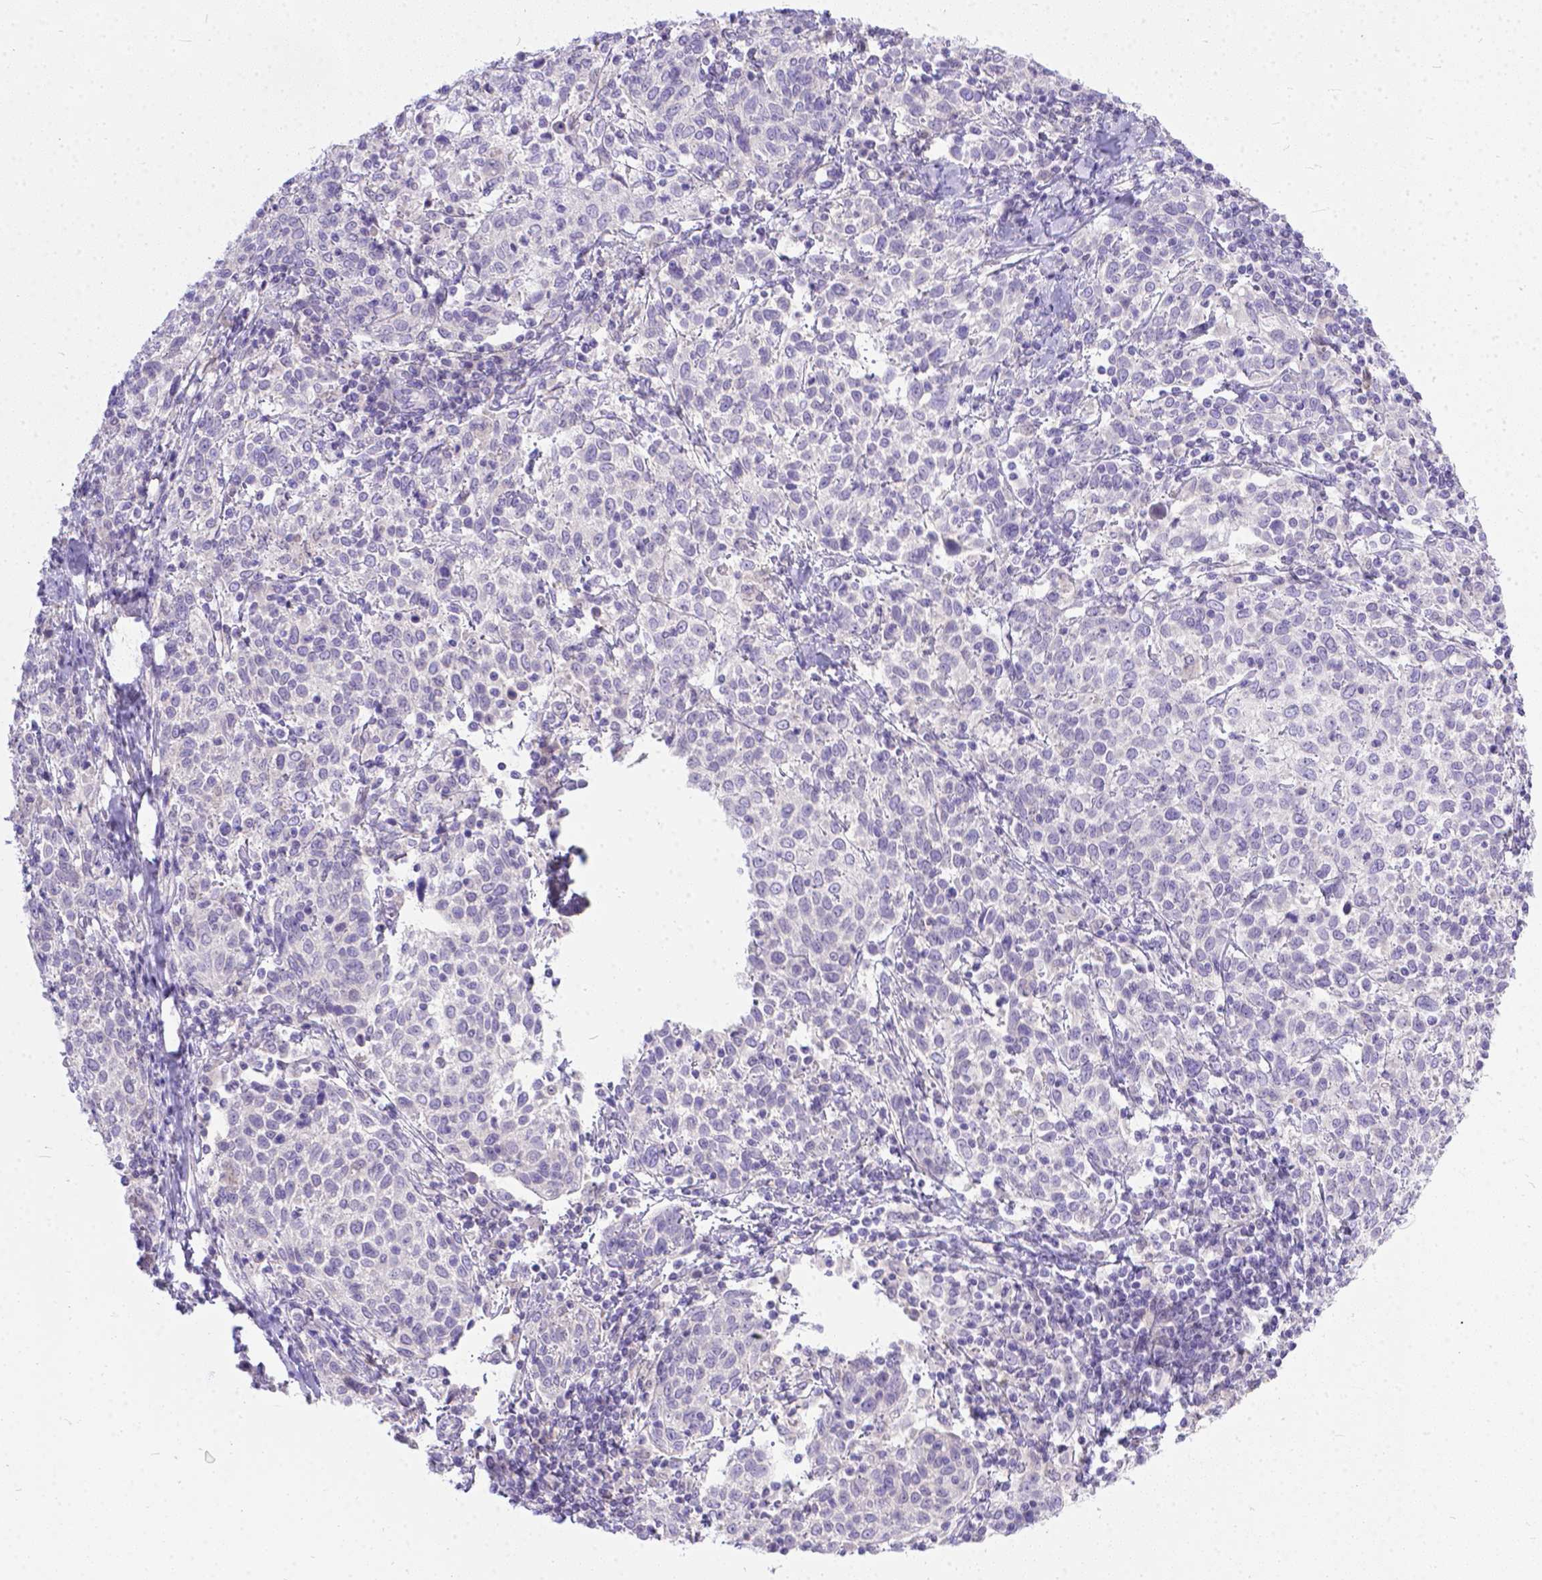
{"staining": {"intensity": "negative", "quantity": "none", "location": "none"}, "tissue": "cervical cancer", "cell_type": "Tumor cells", "image_type": "cancer", "snomed": [{"axis": "morphology", "description": "Squamous cell carcinoma, NOS"}, {"axis": "topography", "description": "Cervix"}], "caption": "Image shows no protein expression in tumor cells of cervical cancer tissue.", "gene": "TTLL6", "patient": {"sex": "female", "age": 61}}